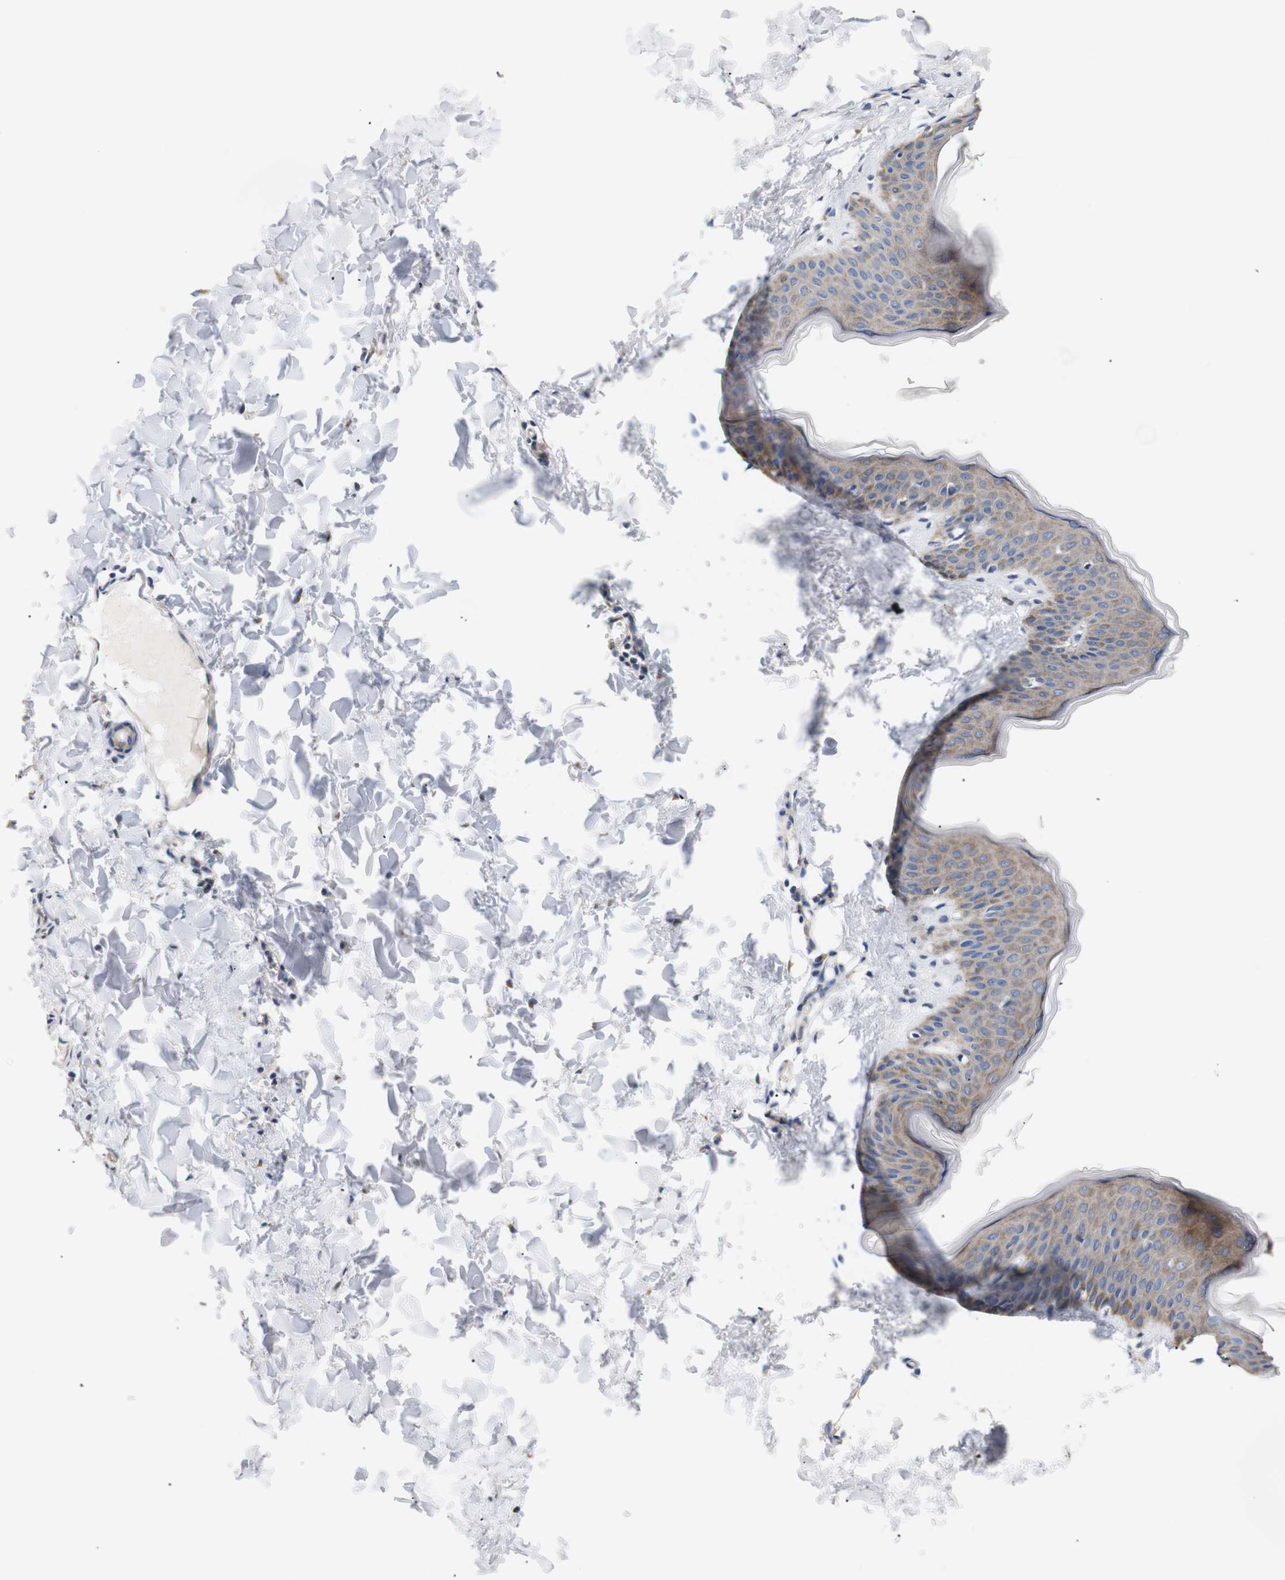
{"staining": {"intensity": "negative", "quantity": "none", "location": "none"}, "tissue": "skin", "cell_type": "Fibroblasts", "image_type": "normal", "snomed": [{"axis": "morphology", "description": "Normal tissue, NOS"}, {"axis": "topography", "description": "Skin"}], "caption": "High power microscopy image of an immunohistochemistry (IHC) histopathology image of normal skin, revealing no significant expression in fibroblasts. (Immunohistochemistry, brightfield microscopy, high magnification).", "gene": "TRIM5", "patient": {"sex": "female", "age": 17}}